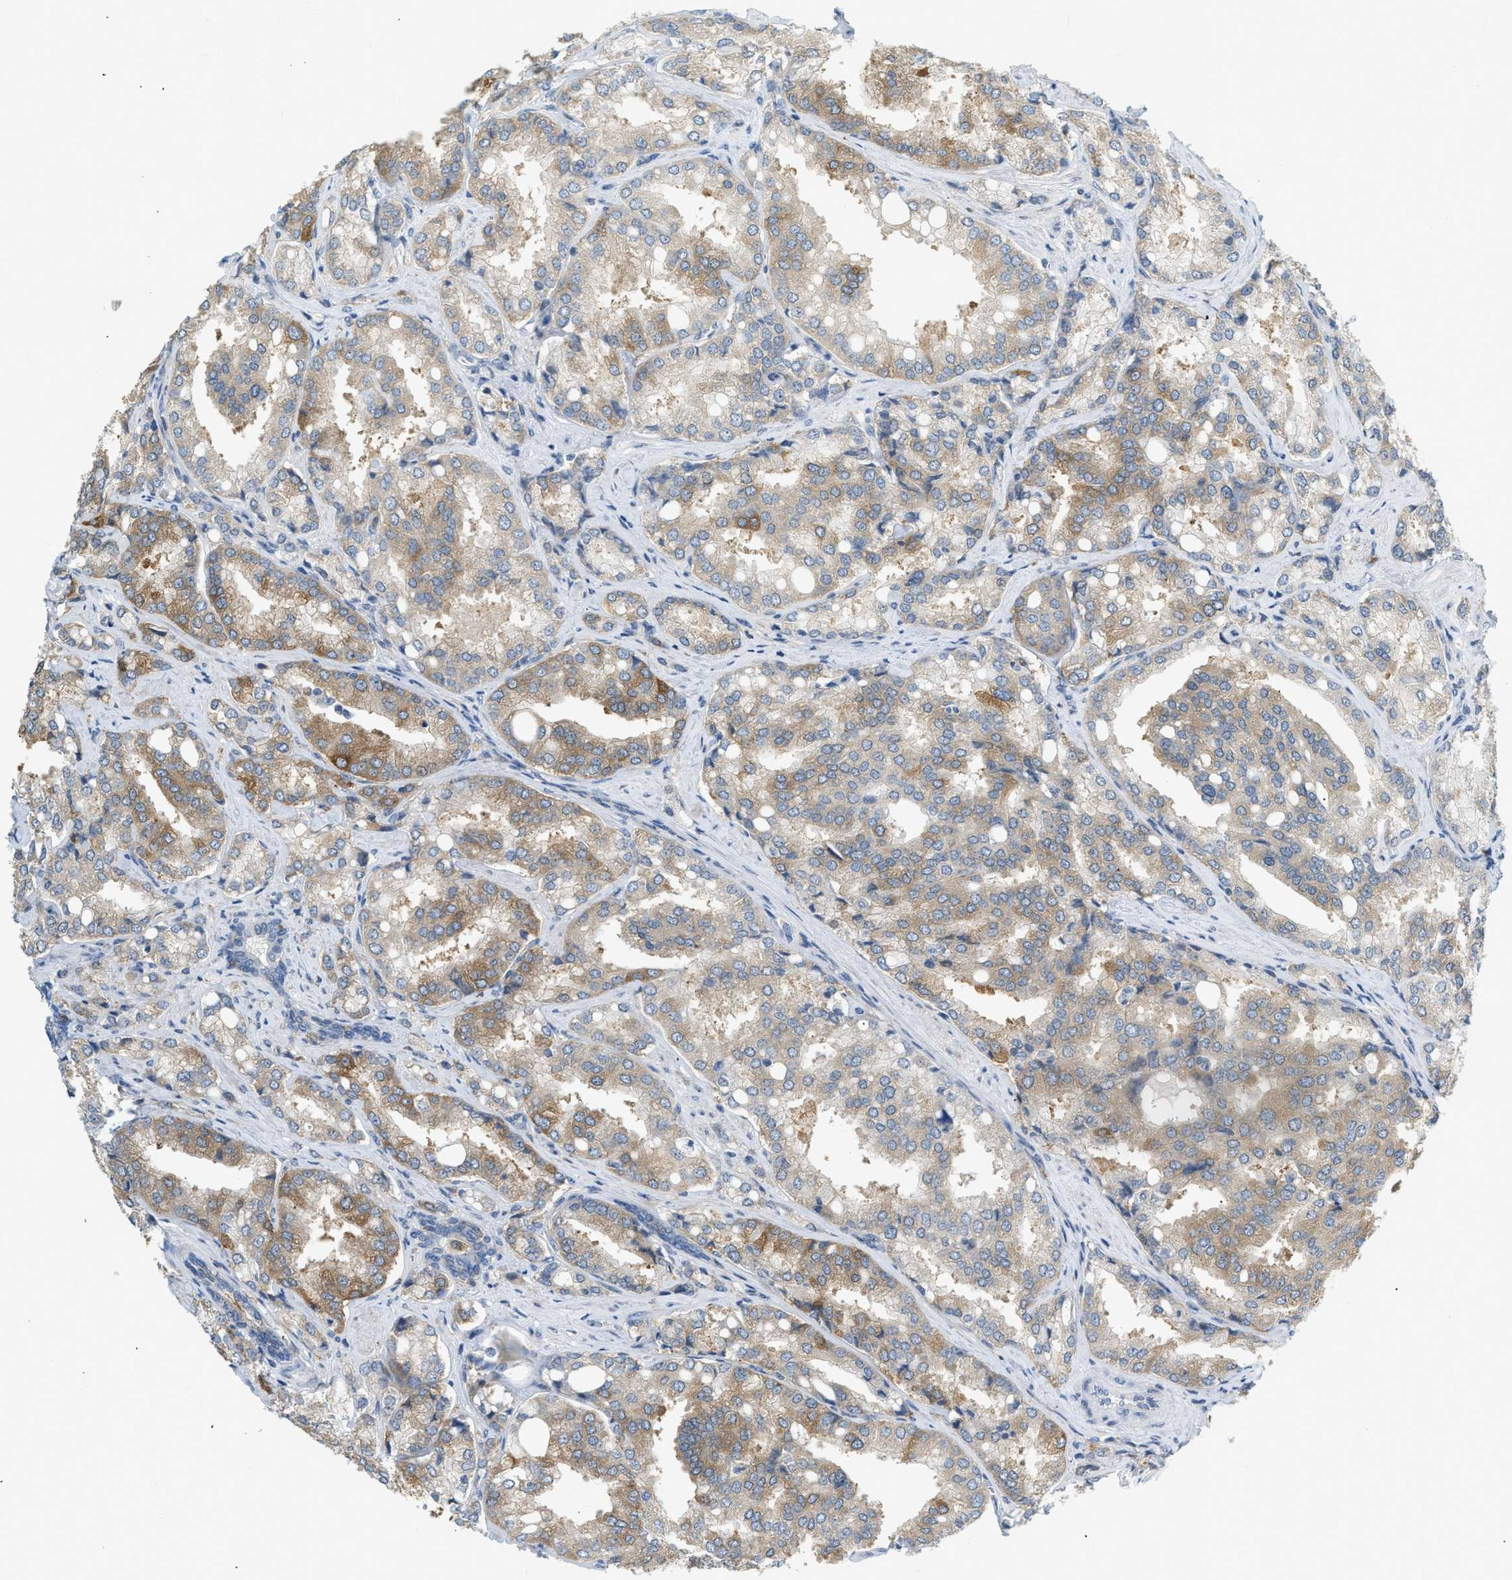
{"staining": {"intensity": "moderate", "quantity": ">75%", "location": "cytoplasmic/membranous"}, "tissue": "prostate cancer", "cell_type": "Tumor cells", "image_type": "cancer", "snomed": [{"axis": "morphology", "description": "Adenocarcinoma, High grade"}, {"axis": "topography", "description": "Prostate"}], "caption": "Immunohistochemistry (DAB) staining of prostate cancer (high-grade adenocarcinoma) shows moderate cytoplasmic/membranous protein expression in approximately >75% of tumor cells.", "gene": "ZNF408", "patient": {"sex": "male", "age": 50}}